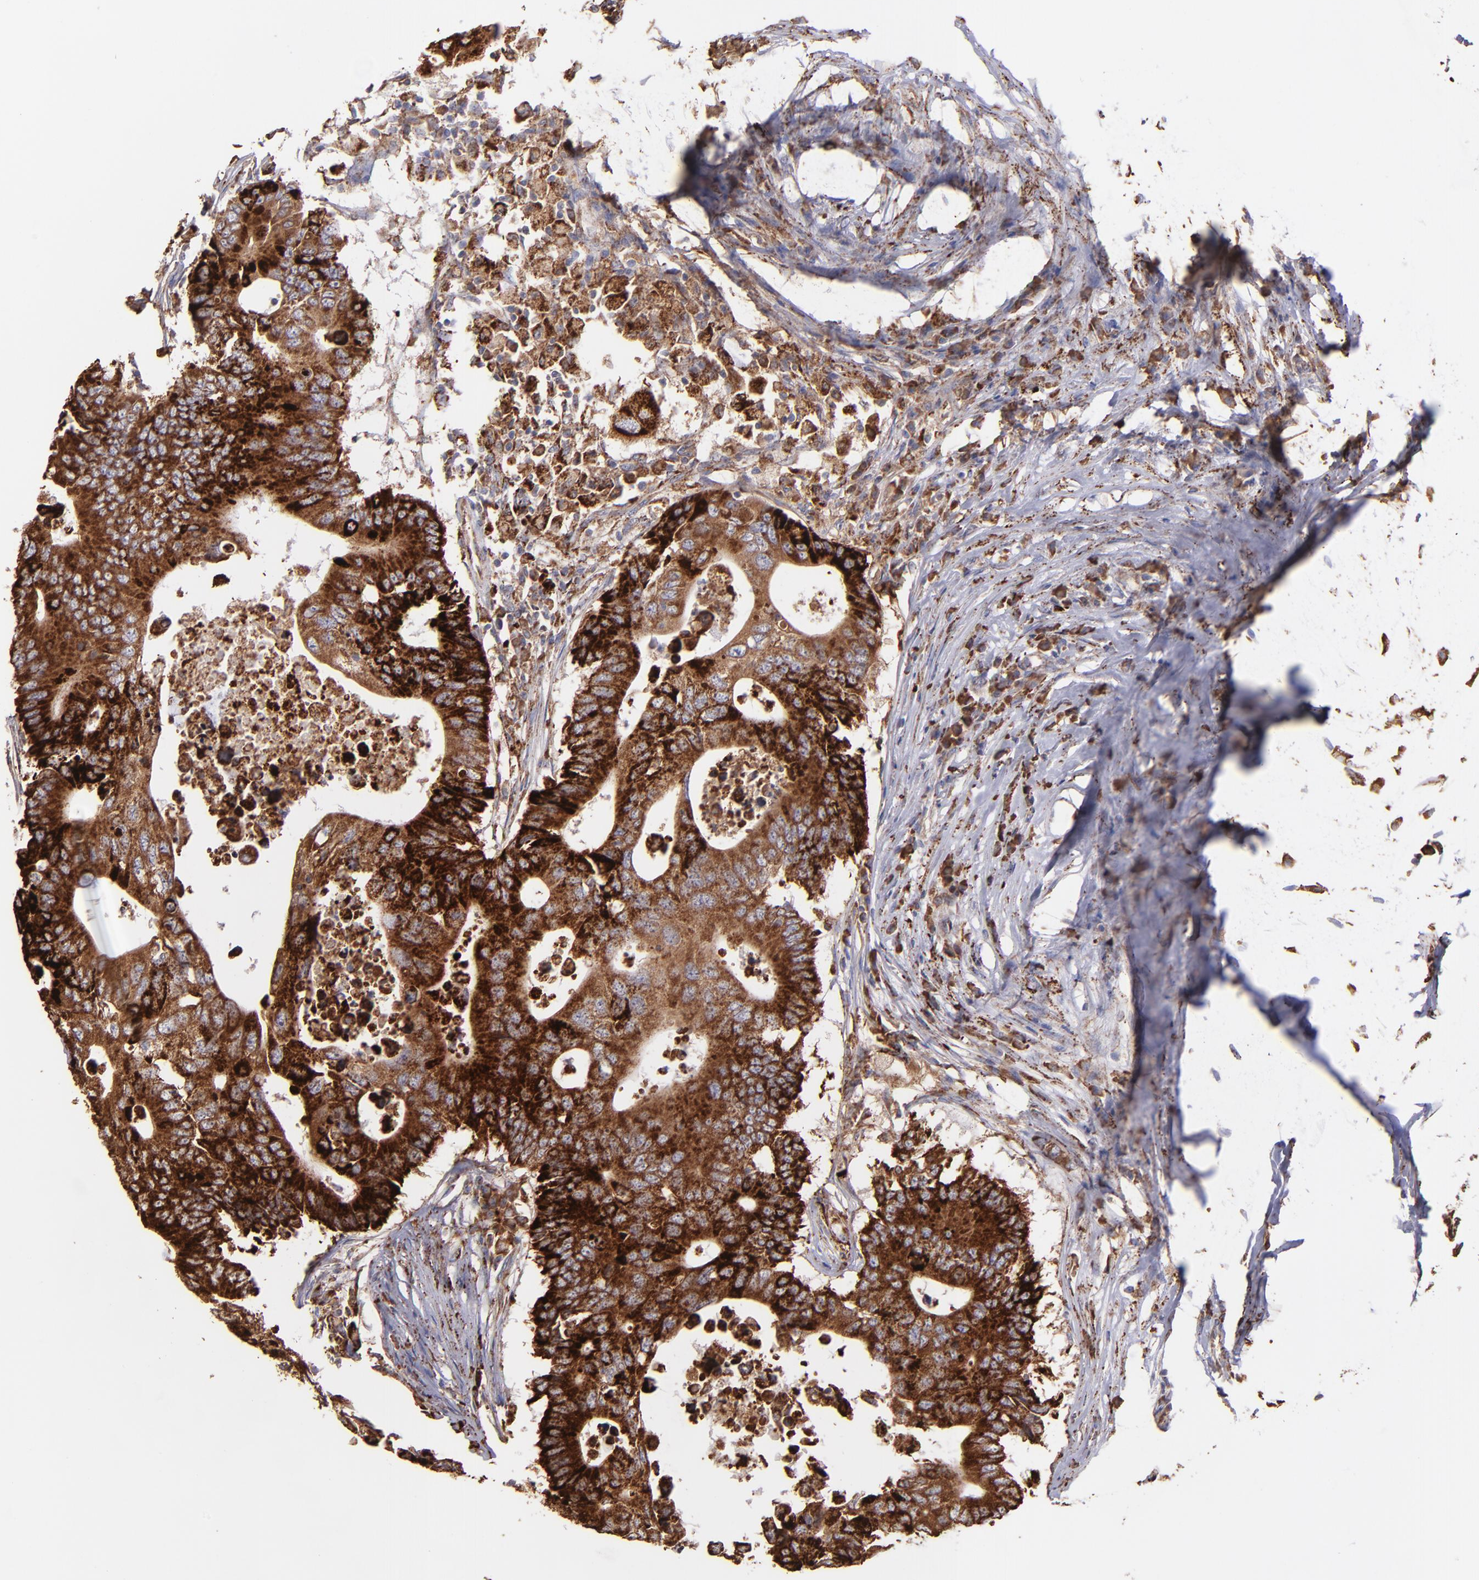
{"staining": {"intensity": "moderate", "quantity": ">75%", "location": "cytoplasmic/membranous"}, "tissue": "colorectal cancer", "cell_type": "Tumor cells", "image_type": "cancer", "snomed": [{"axis": "morphology", "description": "Adenocarcinoma, NOS"}, {"axis": "topography", "description": "Colon"}], "caption": "Brown immunohistochemical staining in adenocarcinoma (colorectal) displays moderate cytoplasmic/membranous positivity in about >75% of tumor cells.", "gene": "MAOB", "patient": {"sex": "male", "age": 71}}